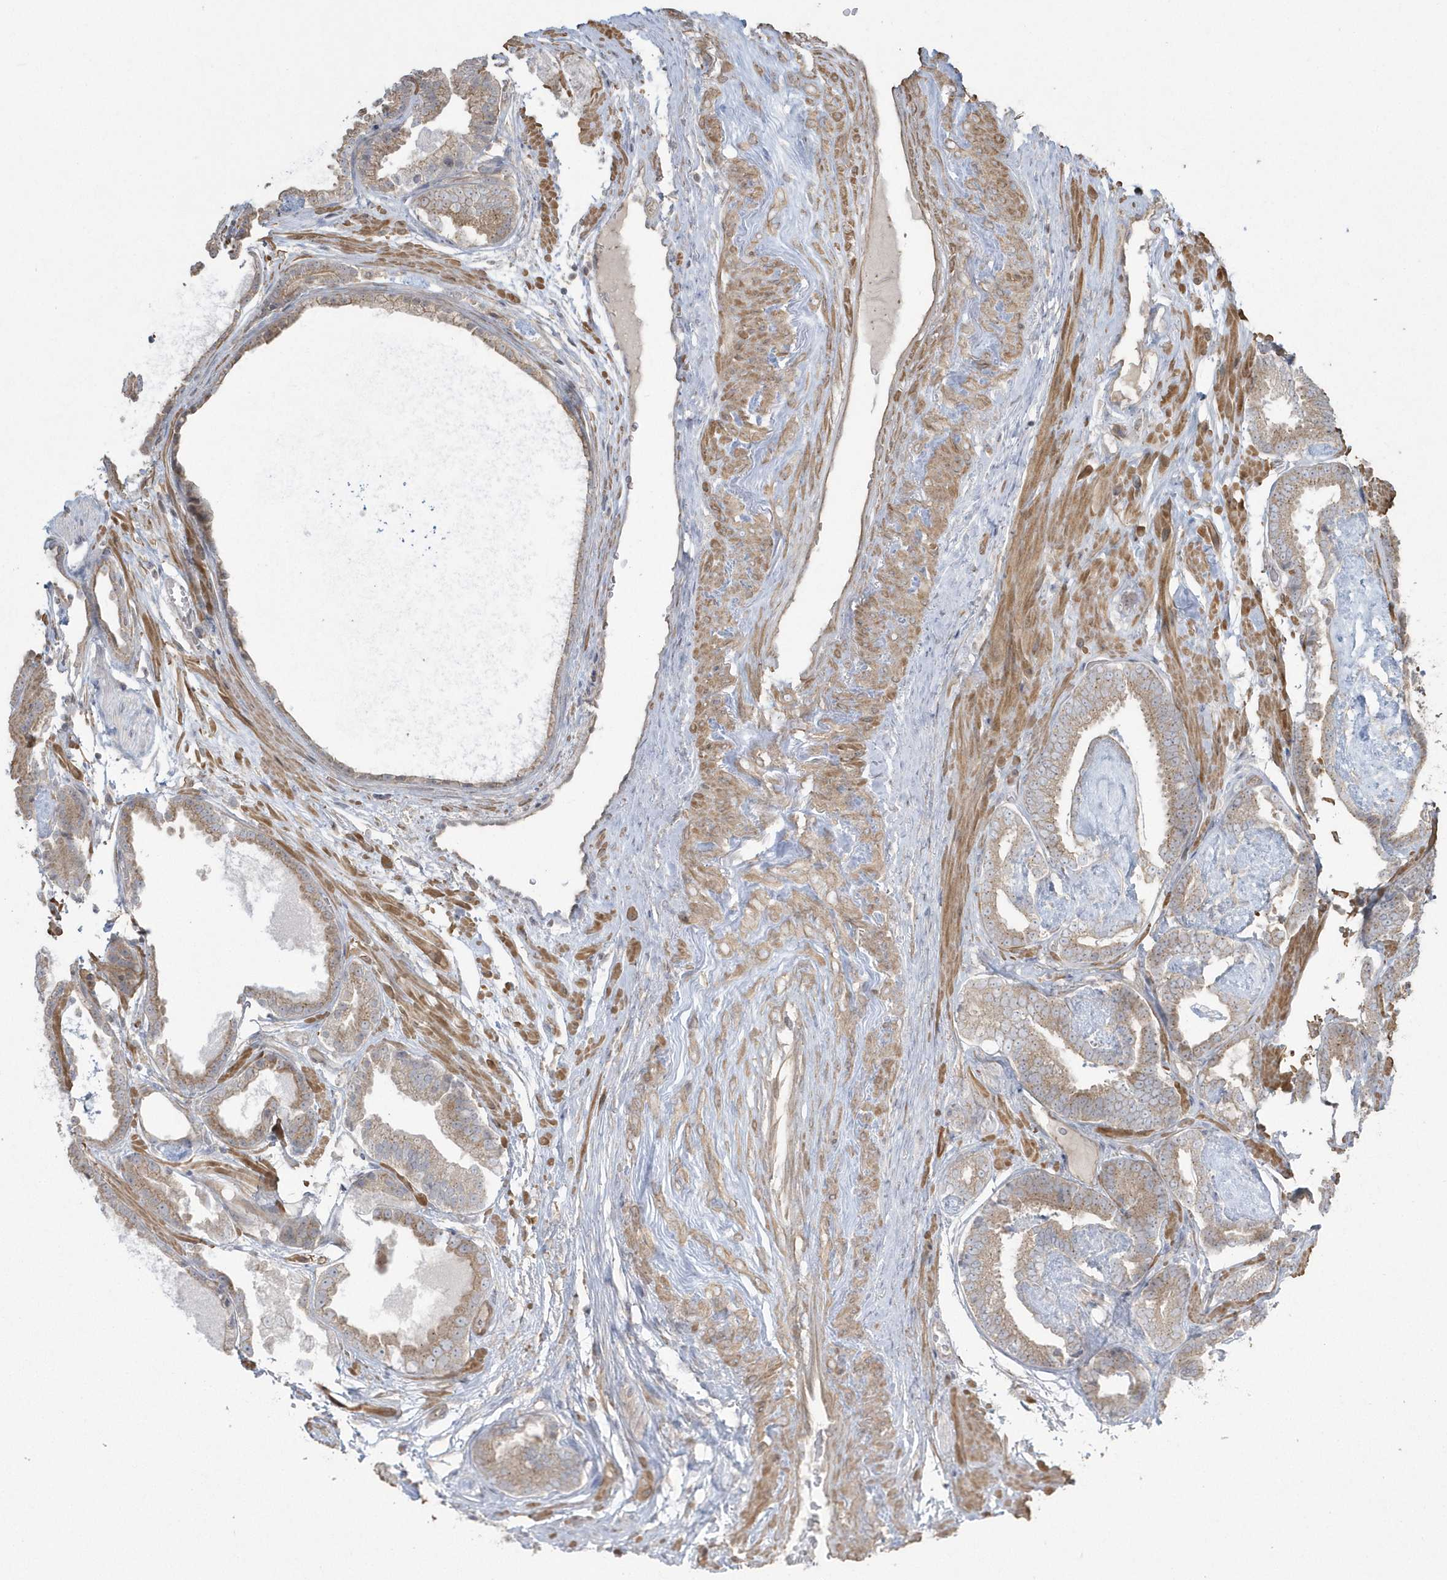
{"staining": {"intensity": "weak", "quantity": "<25%", "location": "cytoplasmic/membranous"}, "tissue": "prostate cancer", "cell_type": "Tumor cells", "image_type": "cancer", "snomed": [{"axis": "morphology", "description": "Adenocarcinoma, Low grade"}, {"axis": "topography", "description": "Prostate"}], "caption": "IHC of human prostate cancer shows no positivity in tumor cells.", "gene": "ARMC8", "patient": {"sex": "male", "age": 71}}